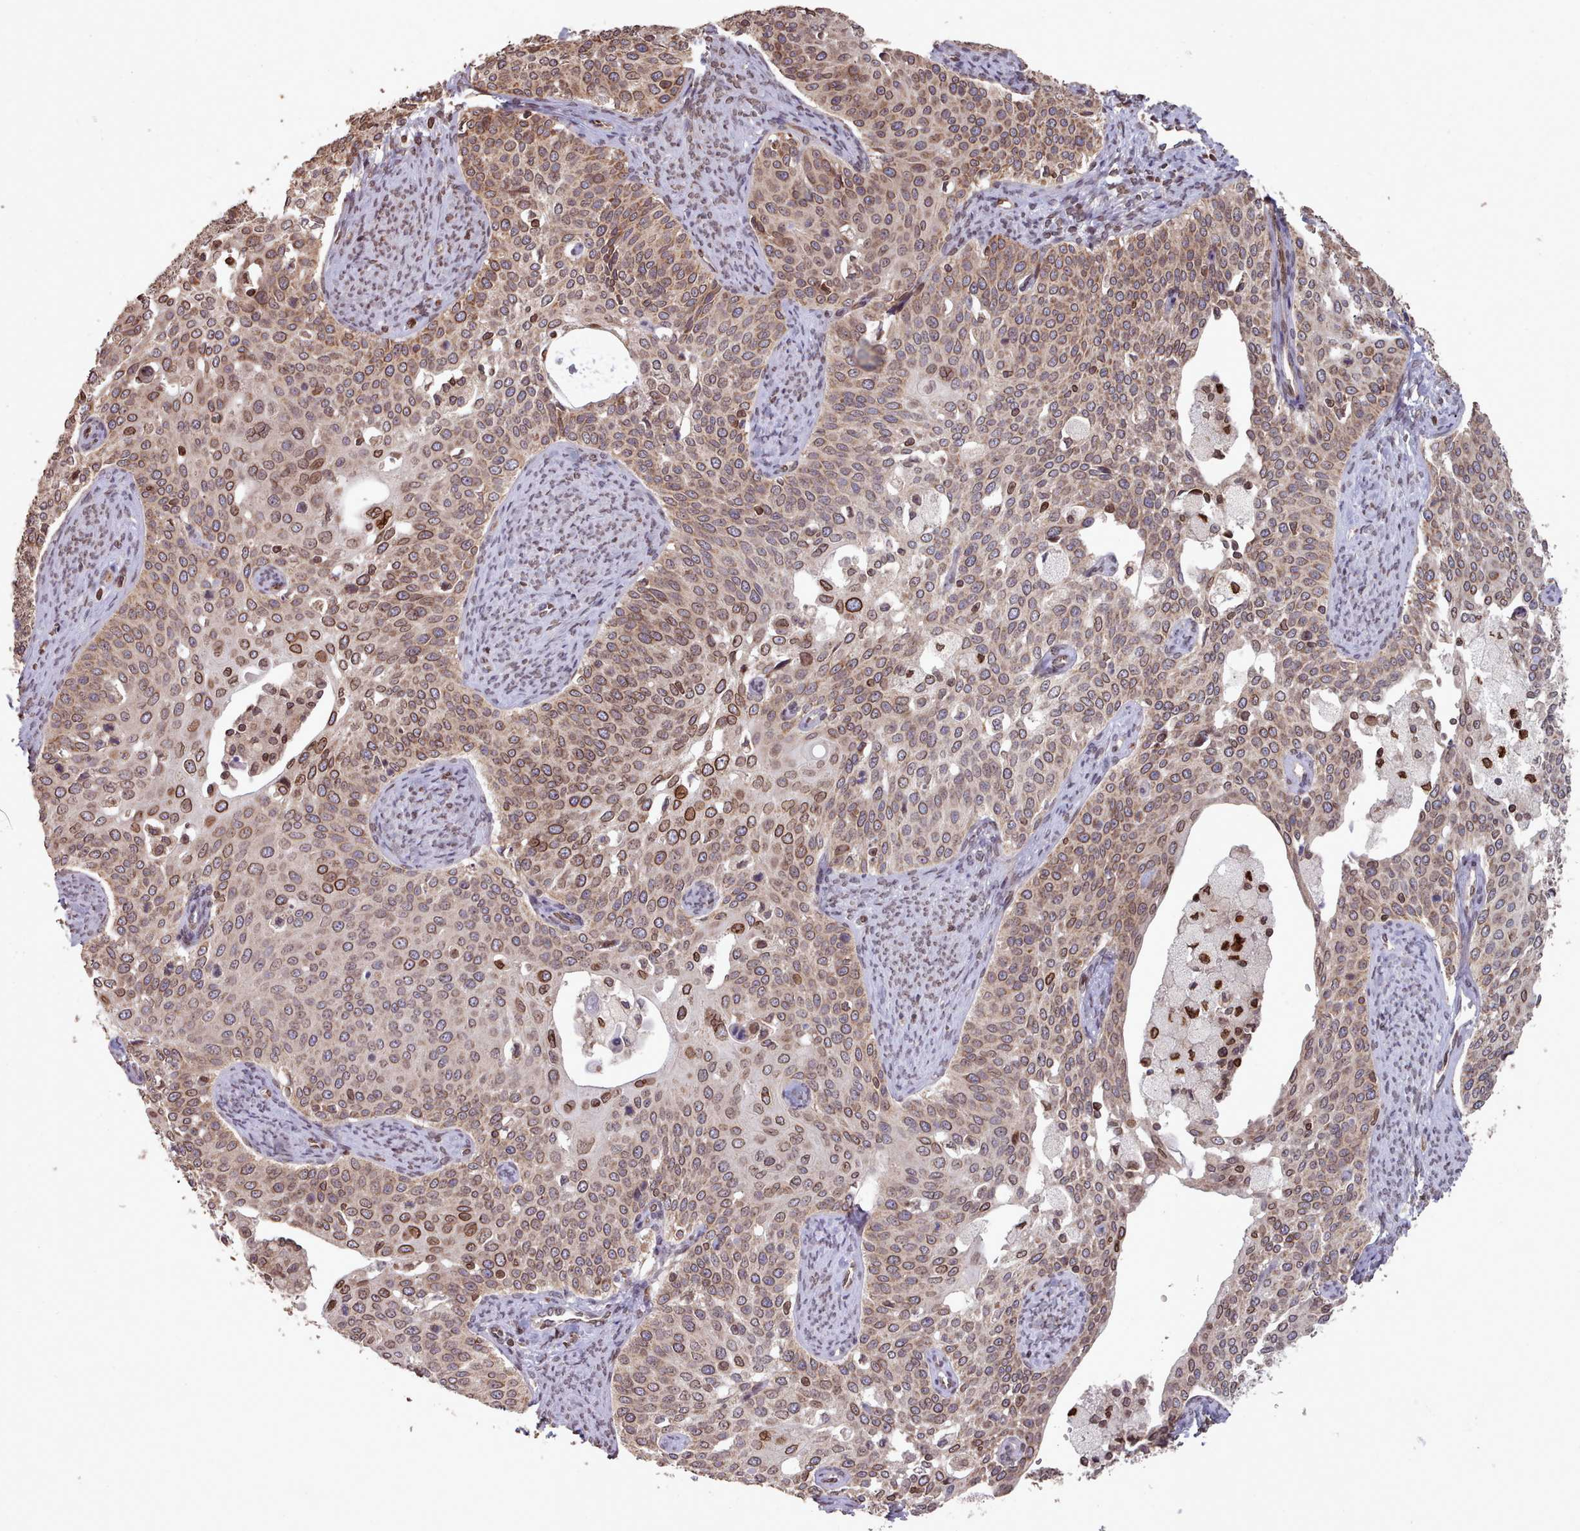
{"staining": {"intensity": "moderate", "quantity": ">75%", "location": "cytoplasmic/membranous,nuclear"}, "tissue": "cervical cancer", "cell_type": "Tumor cells", "image_type": "cancer", "snomed": [{"axis": "morphology", "description": "Squamous cell carcinoma, NOS"}, {"axis": "topography", "description": "Cervix"}], "caption": "Human cervical cancer stained with a protein marker exhibits moderate staining in tumor cells.", "gene": "TOR1AIP1", "patient": {"sex": "female", "age": 44}}